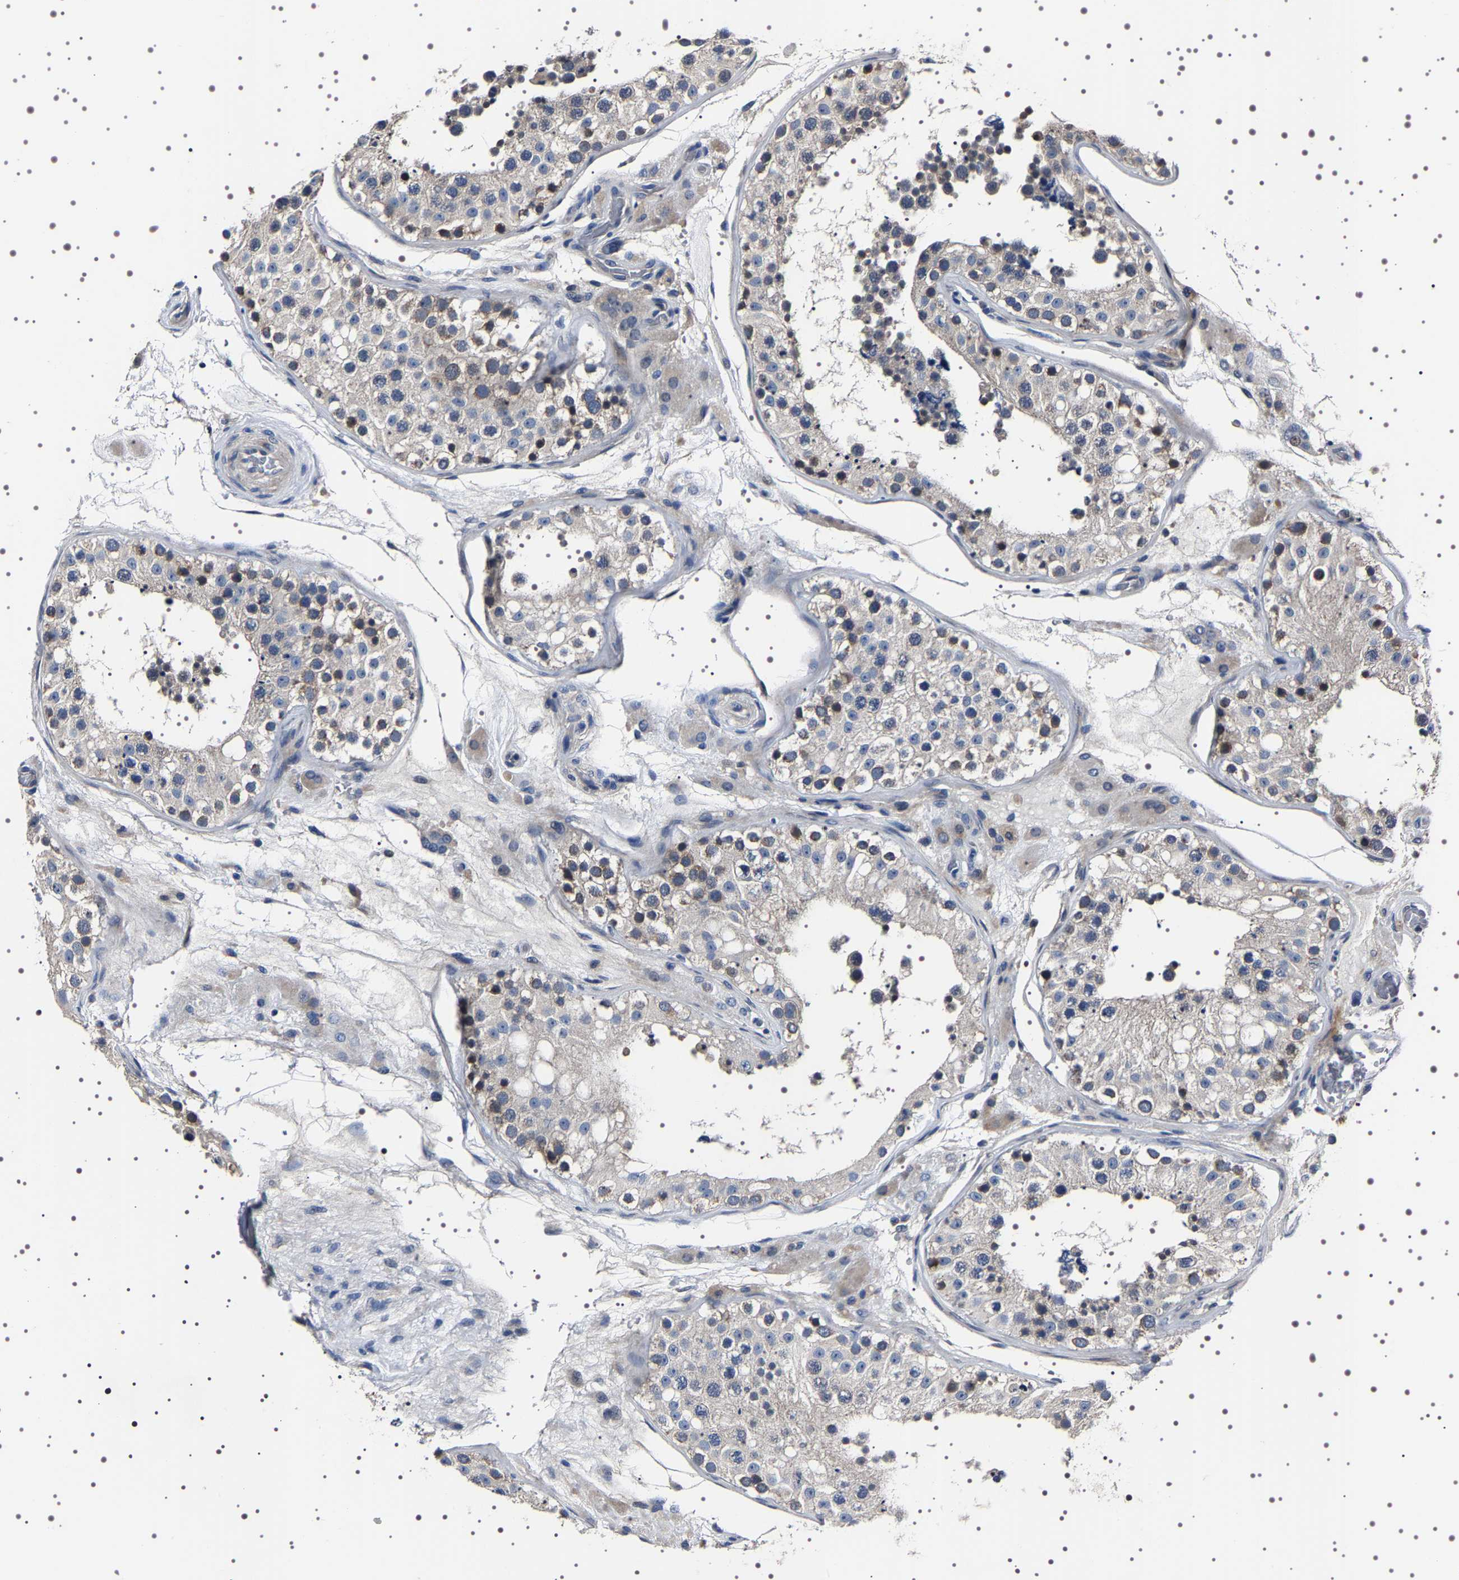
{"staining": {"intensity": "strong", "quantity": "<25%", "location": "cytoplasmic/membranous"}, "tissue": "testis", "cell_type": "Cells in seminiferous ducts", "image_type": "normal", "snomed": [{"axis": "morphology", "description": "Normal tissue, NOS"}, {"axis": "topography", "description": "Testis"}], "caption": "Benign testis exhibits strong cytoplasmic/membranous positivity in about <25% of cells in seminiferous ducts (Stains: DAB (3,3'-diaminobenzidine) in brown, nuclei in blue, Microscopy: brightfield microscopy at high magnification)..", "gene": "TARBP1", "patient": {"sex": "male", "age": 26}}